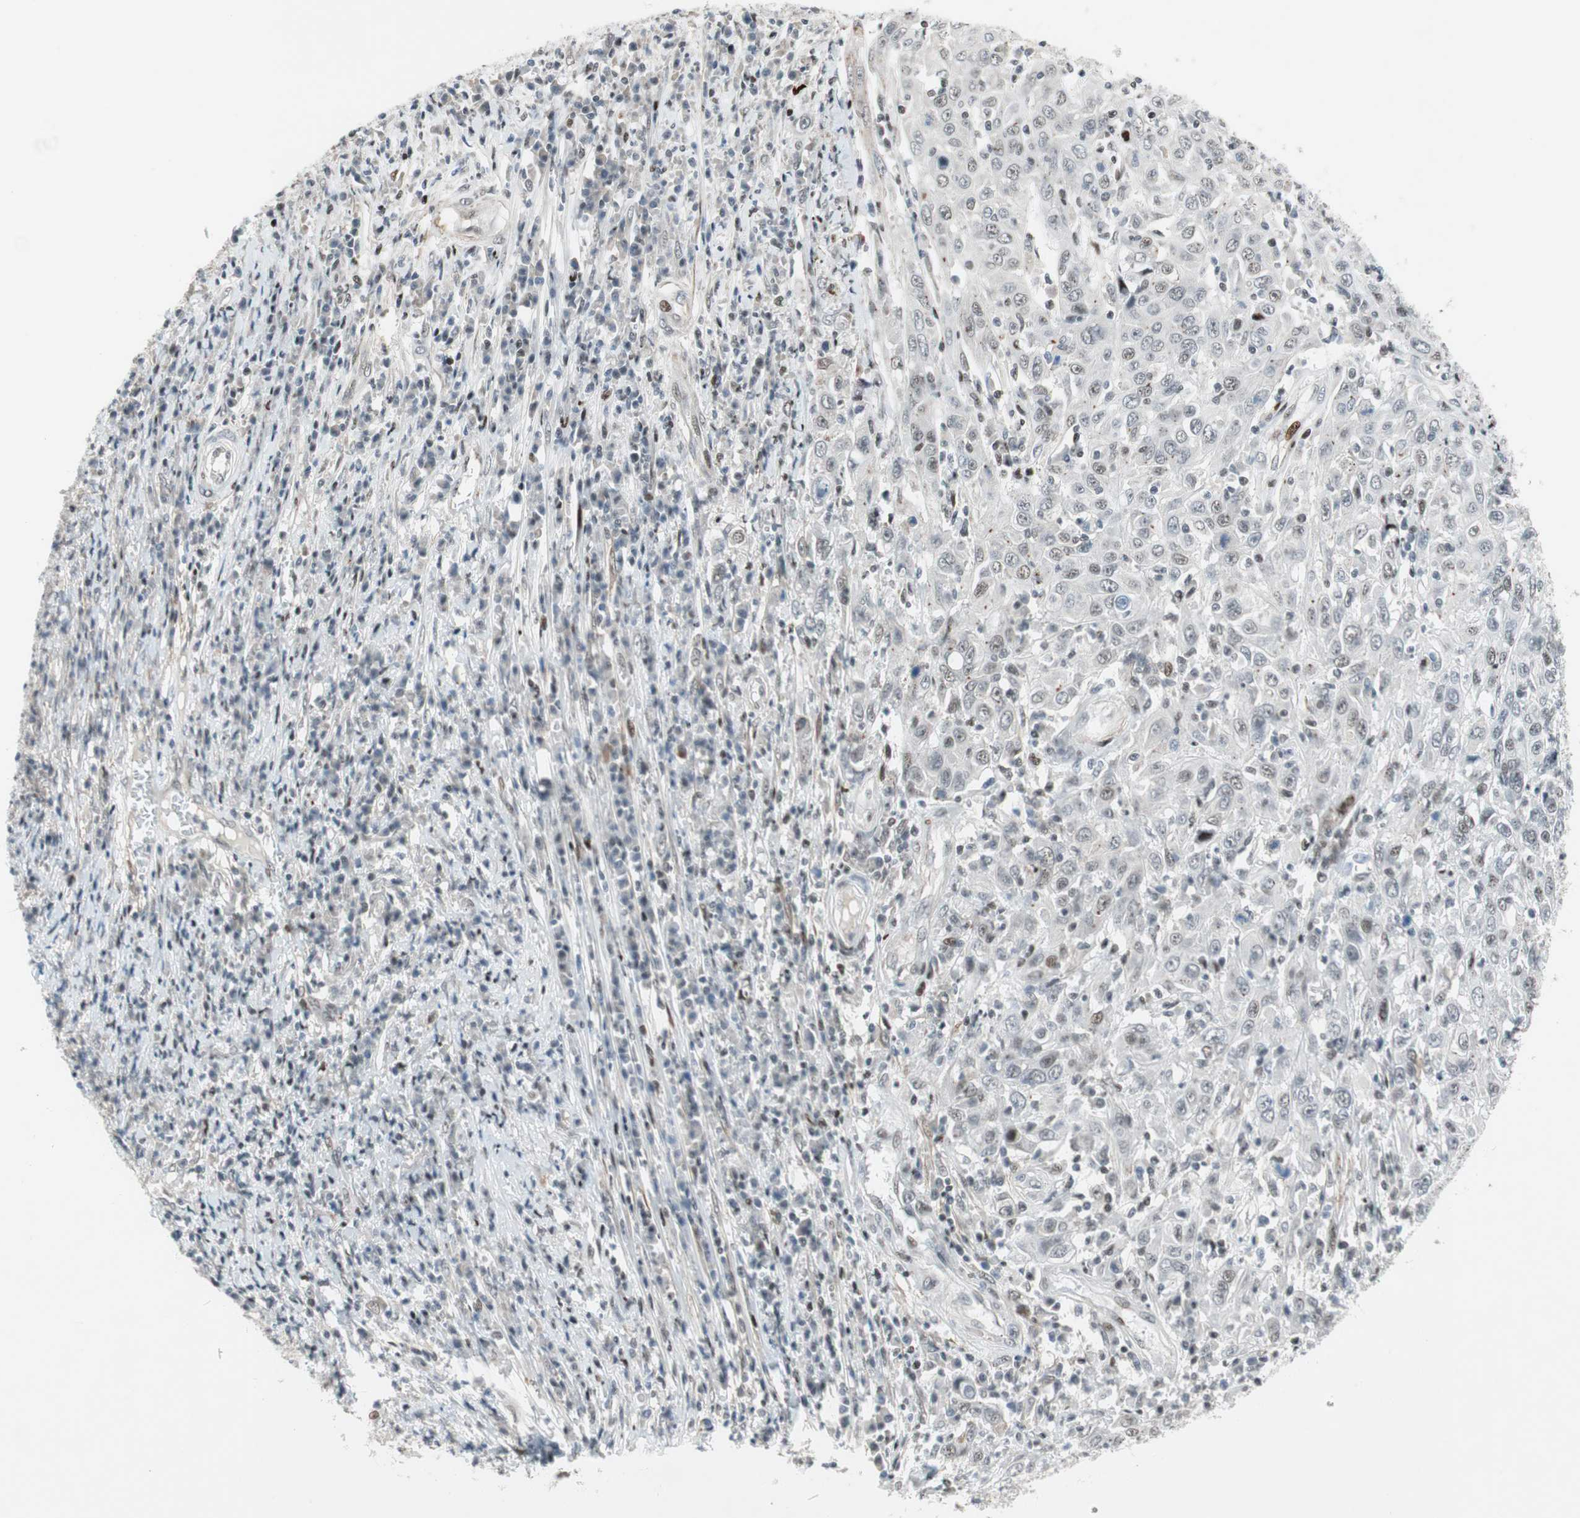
{"staining": {"intensity": "weak", "quantity": "<25%", "location": "nuclear"}, "tissue": "cervical cancer", "cell_type": "Tumor cells", "image_type": "cancer", "snomed": [{"axis": "morphology", "description": "Squamous cell carcinoma, NOS"}, {"axis": "topography", "description": "Cervix"}], "caption": "IHC of cervical squamous cell carcinoma exhibits no expression in tumor cells.", "gene": "FBXO44", "patient": {"sex": "female", "age": 46}}